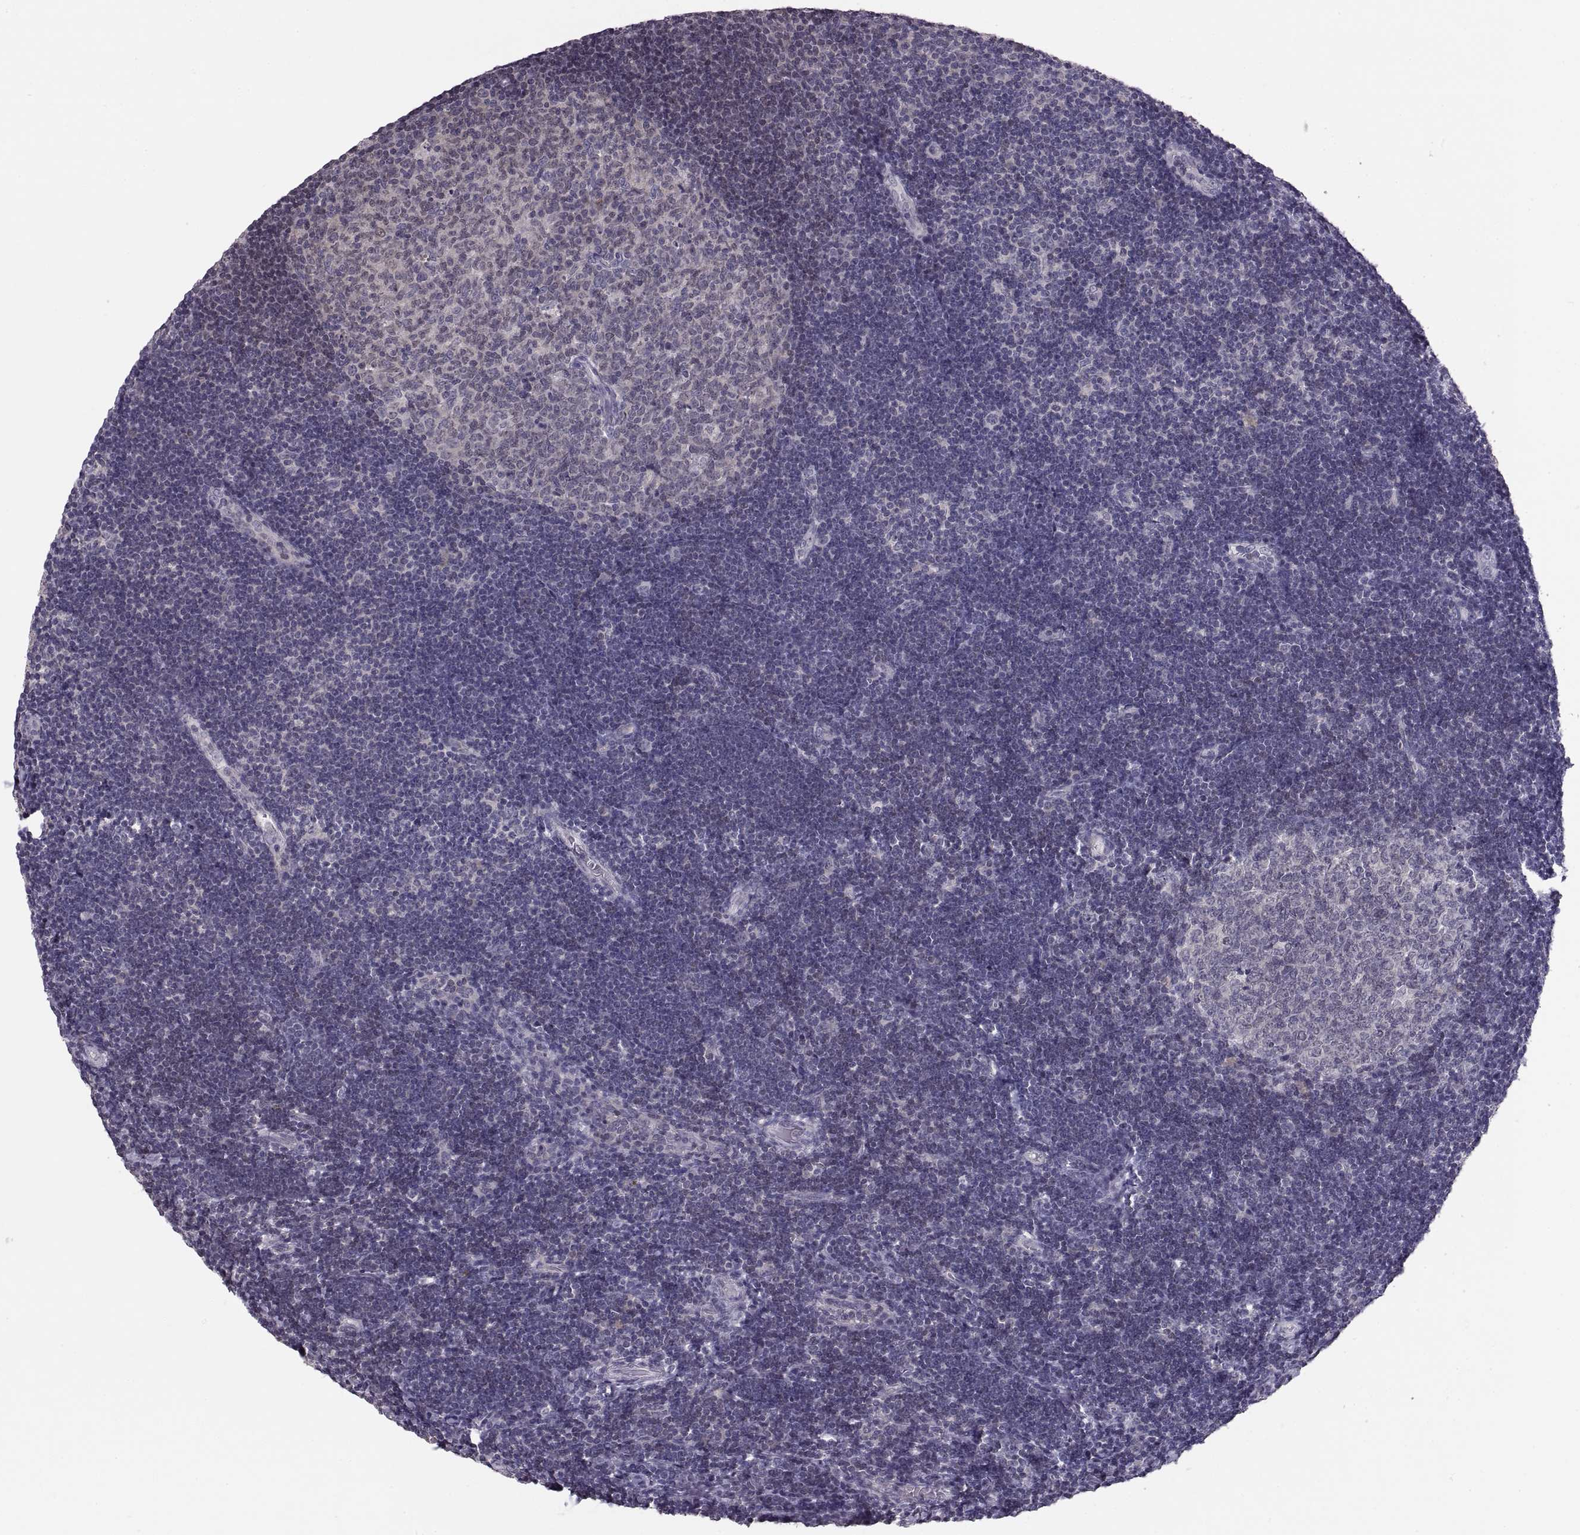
{"staining": {"intensity": "negative", "quantity": "none", "location": "none"}, "tissue": "tonsil", "cell_type": "Germinal center cells", "image_type": "normal", "snomed": [{"axis": "morphology", "description": "Normal tissue, NOS"}, {"axis": "topography", "description": "Tonsil"}], "caption": "Protein analysis of benign tonsil displays no significant staining in germinal center cells. (Immunohistochemistry (ihc), brightfield microscopy, high magnification).", "gene": "PAX2", "patient": {"sex": "female", "age": 13}}